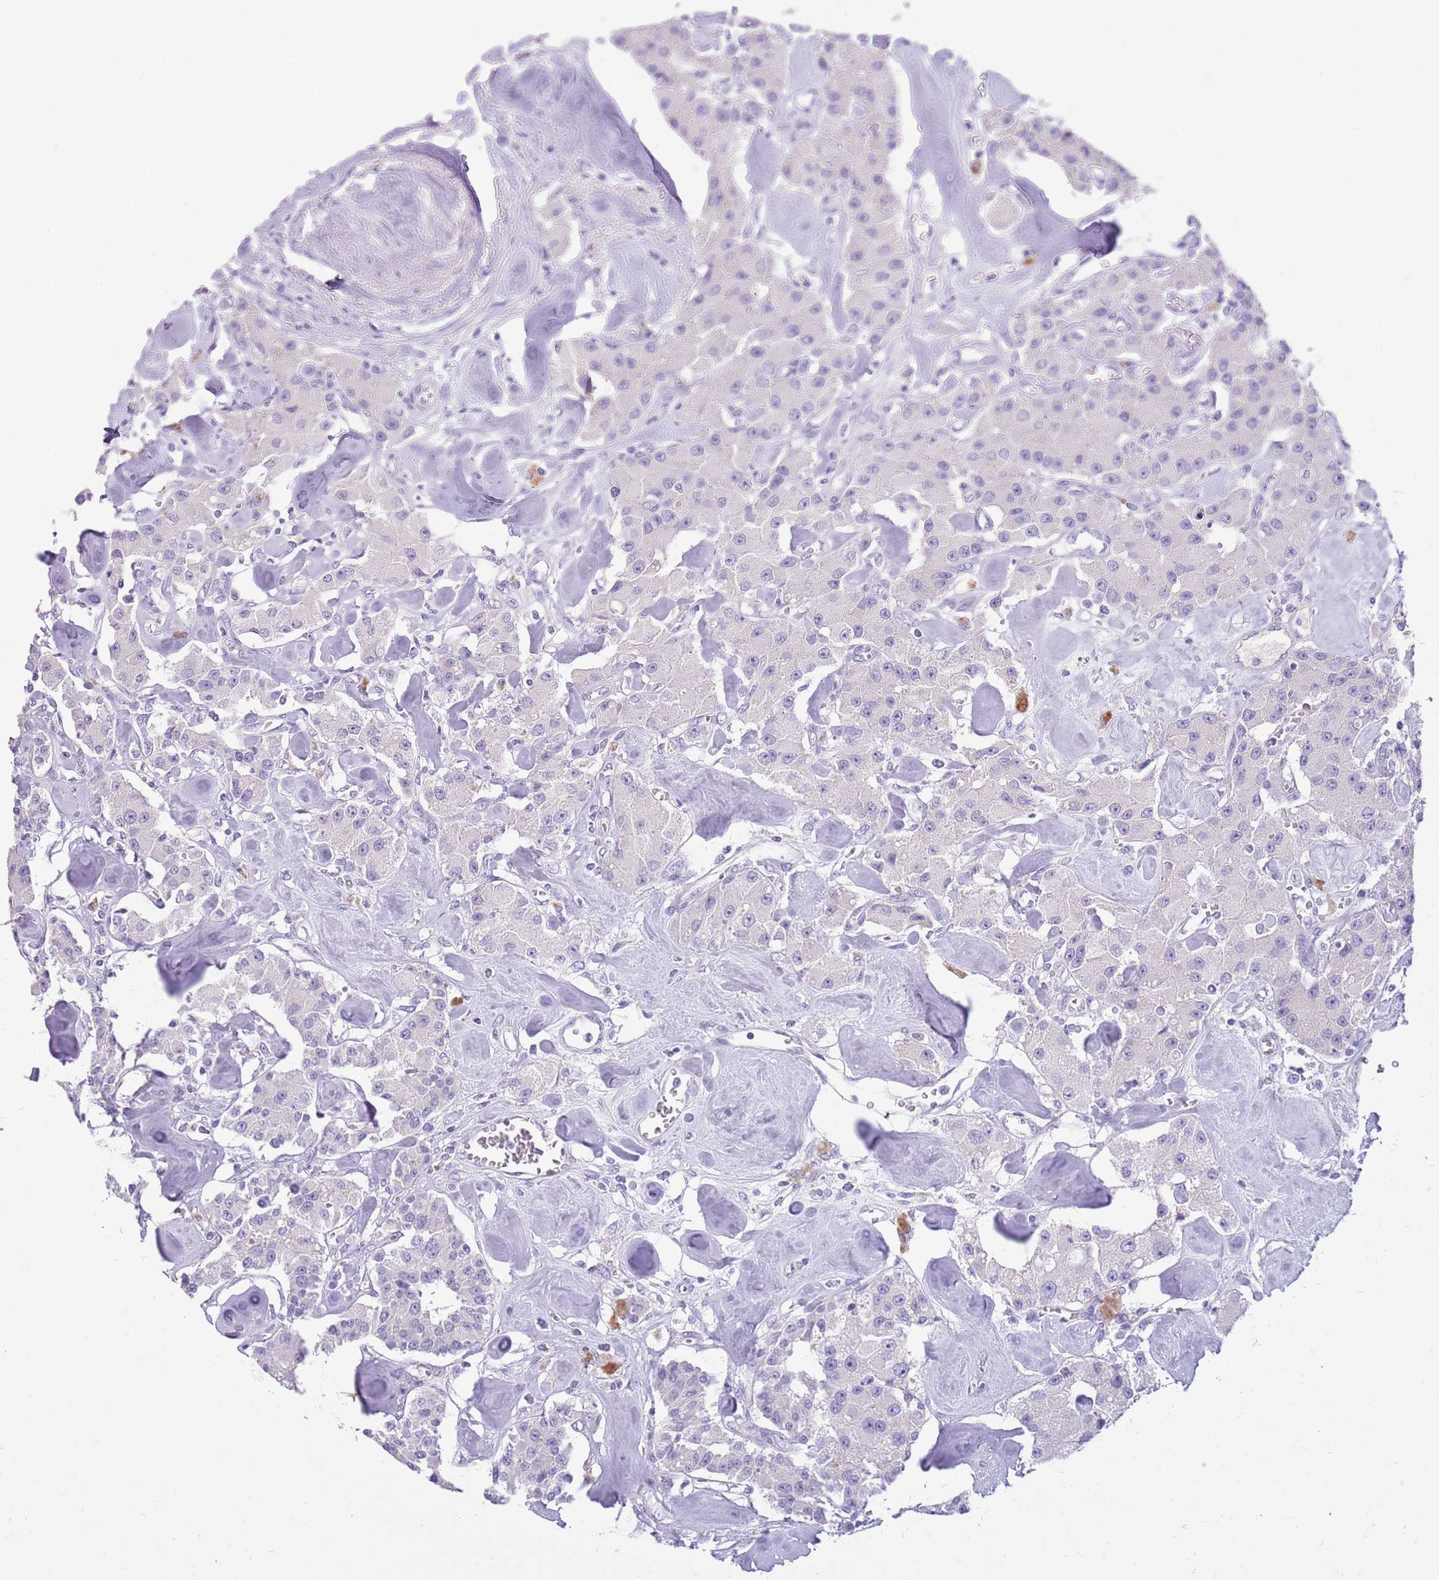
{"staining": {"intensity": "negative", "quantity": "none", "location": "none"}, "tissue": "carcinoid", "cell_type": "Tumor cells", "image_type": "cancer", "snomed": [{"axis": "morphology", "description": "Carcinoid, malignant, NOS"}, {"axis": "topography", "description": "Pancreas"}], "caption": "This is an immunohistochemistry (IHC) histopathology image of human malignant carcinoid. There is no expression in tumor cells.", "gene": "TOX2", "patient": {"sex": "male", "age": 41}}